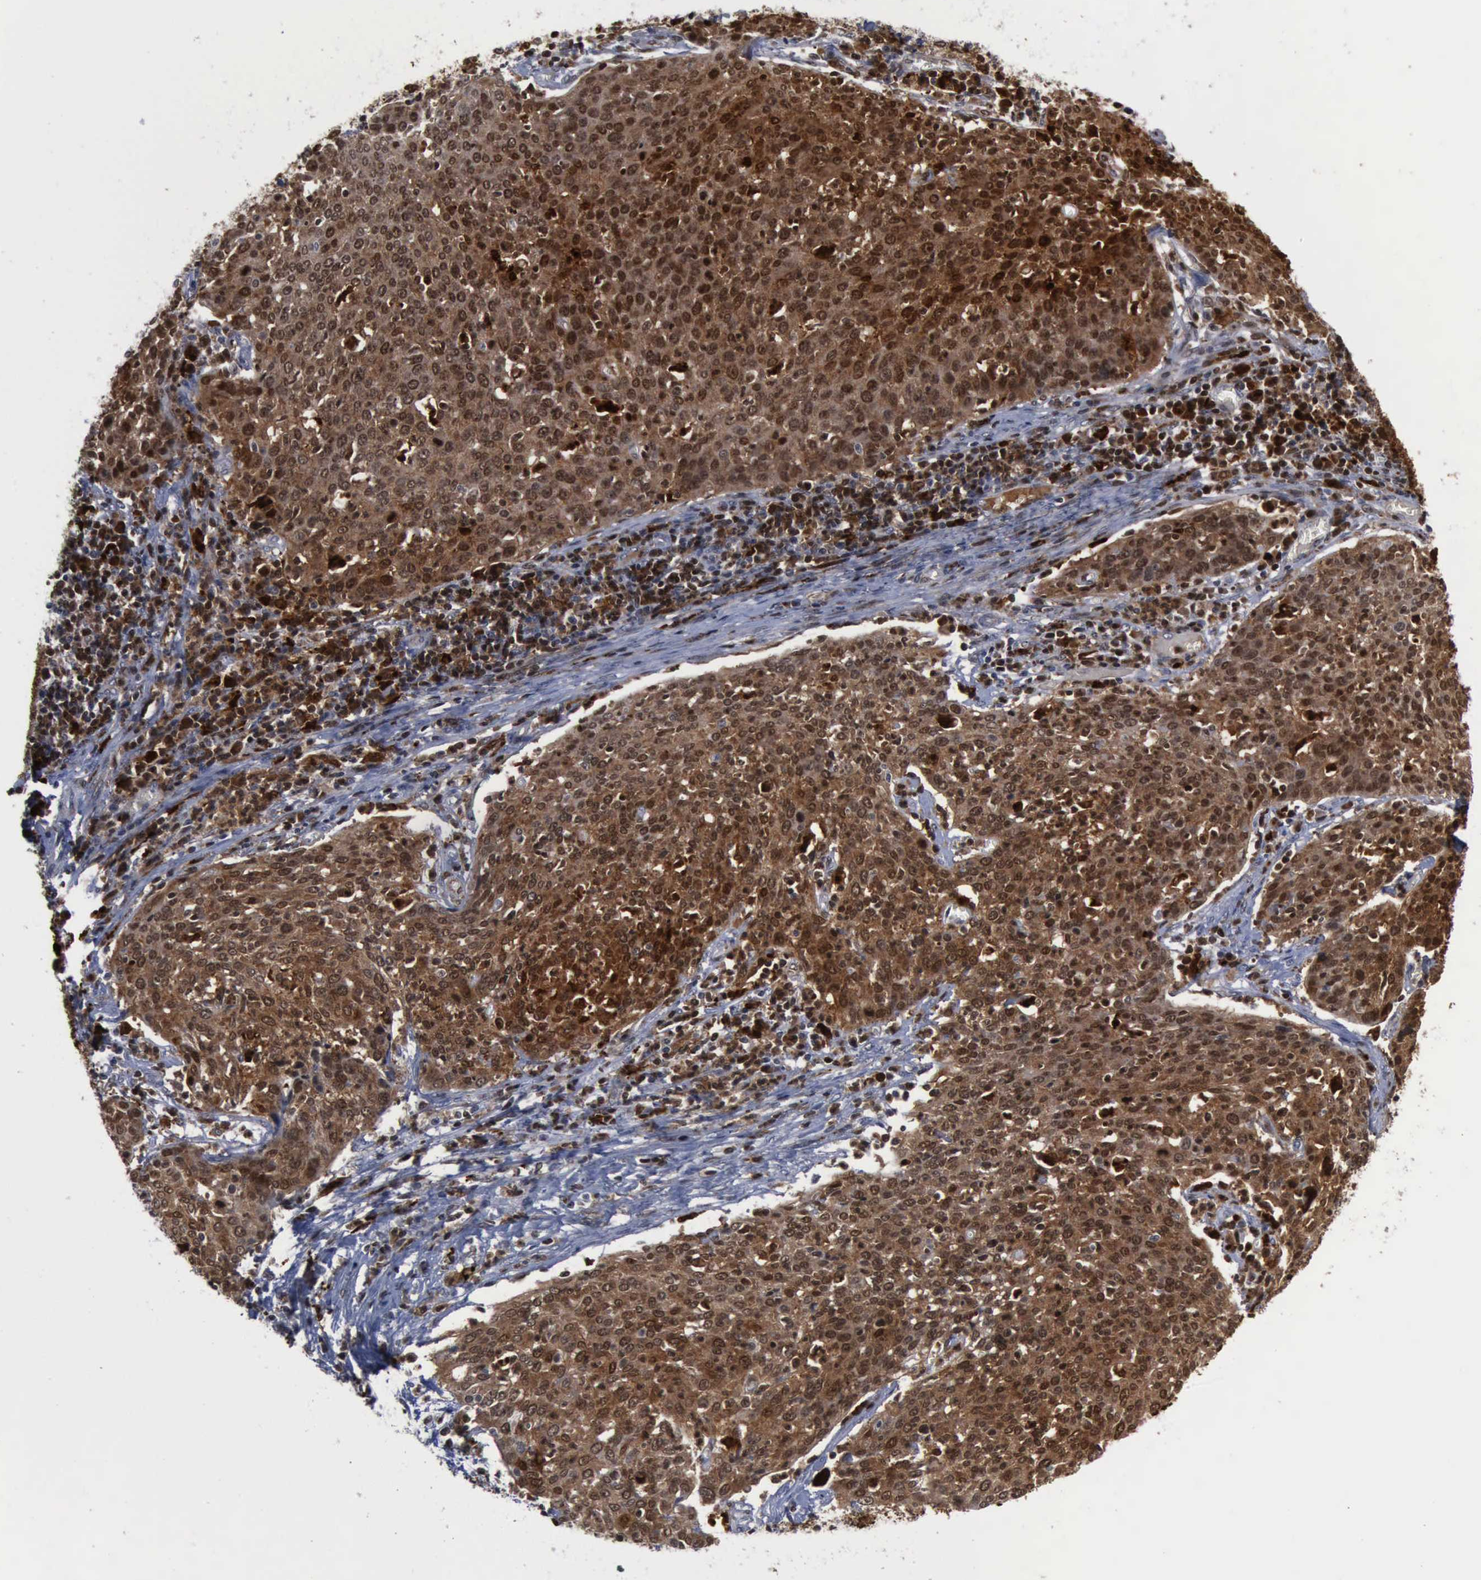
{"staining": {"intensity": "strong", "quantity": ">75%", "location": "cytoplasmic/membranous"}, "tissue": "cervical cancer", "cell_type": "Tumor cells", "image_type": "cancer", "snomed": [{"axis": "morphology", "description": "Squamous cell carcinoma, NOS"}, {"axis": "topography", "description": "Cervix"}], "caption": "The micrograph exhibits a brown stain indicating the presence of a protein in the cytoplasmic/membranous of tumor cells in cervical cancer (squamous cell carcinoma).", "gene": "CSTA", "patient": {"sex": "female", "age": 38}}